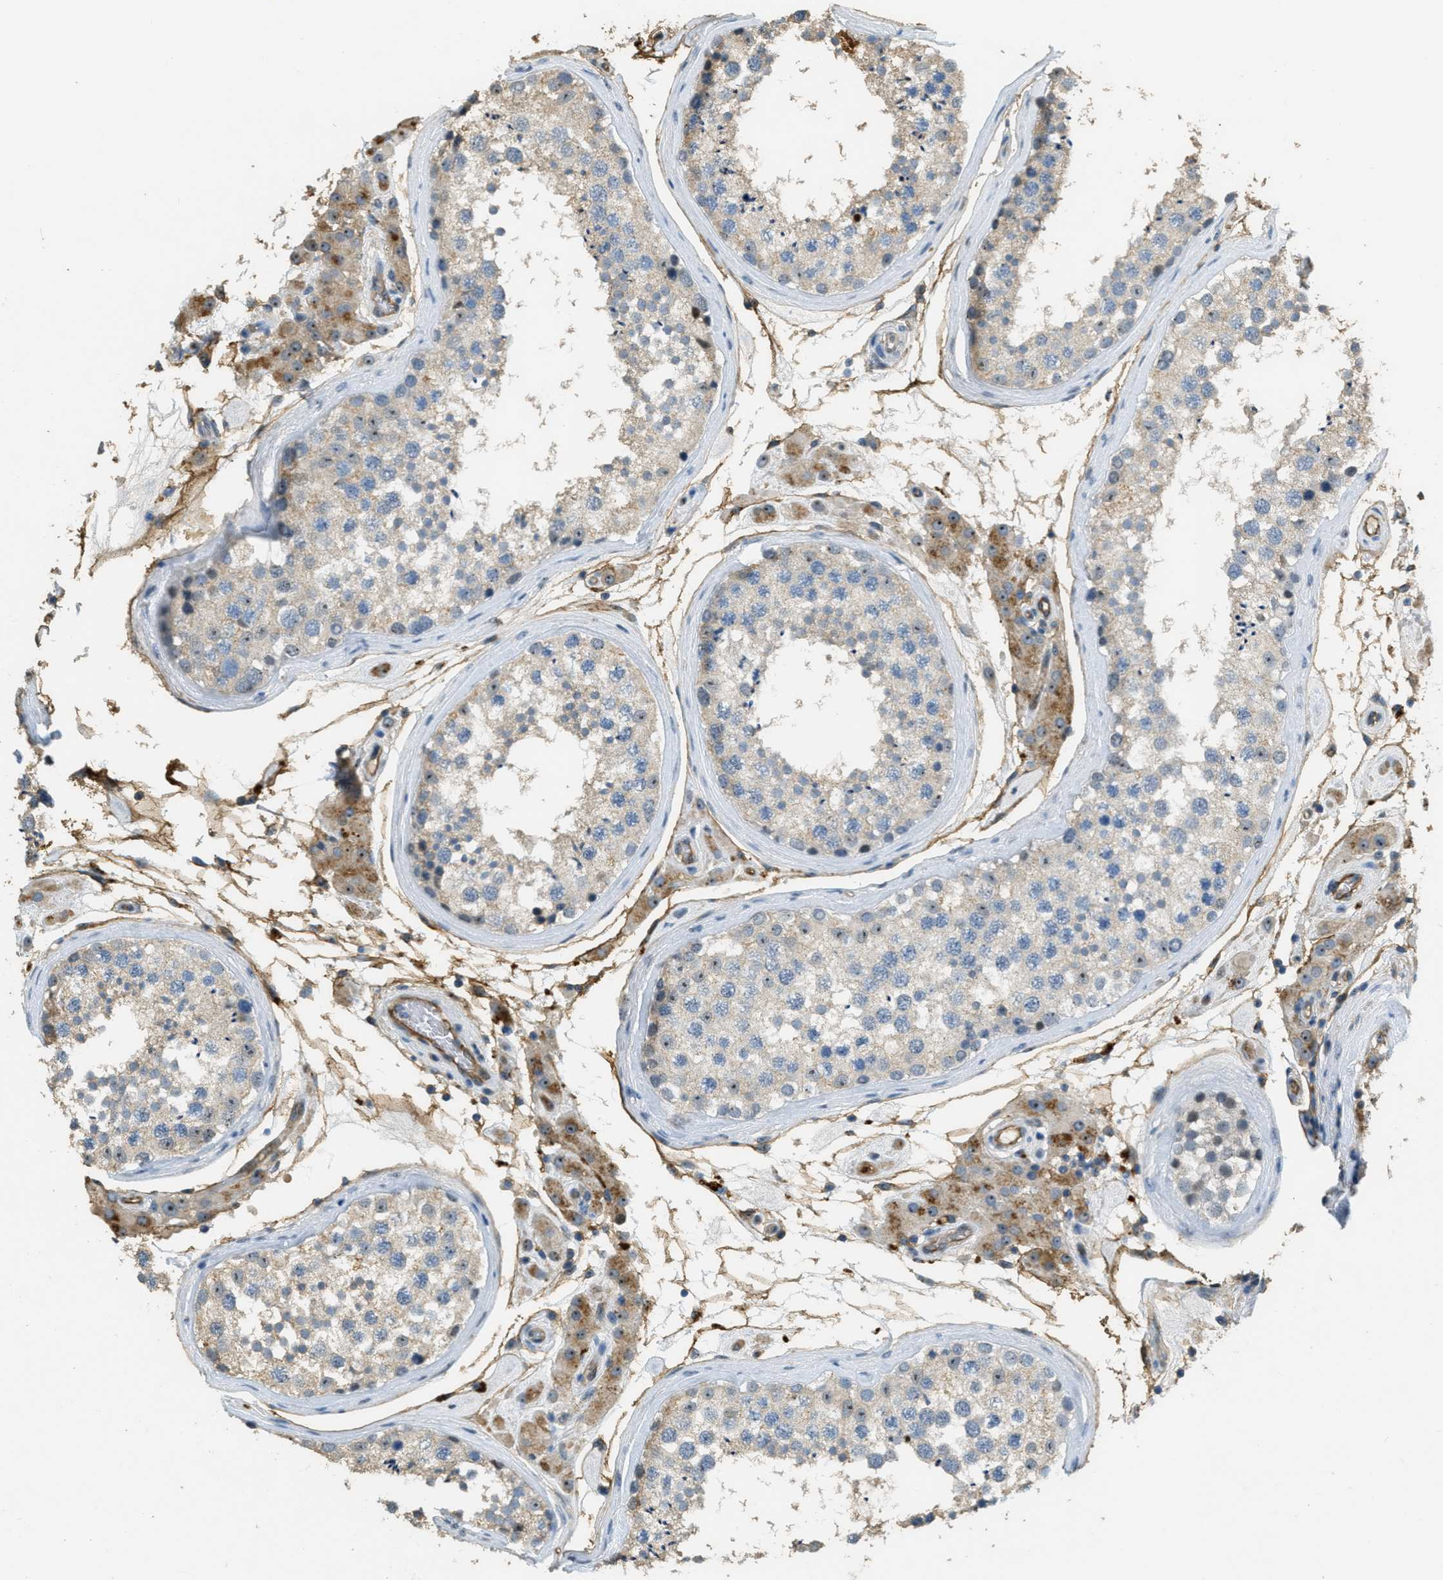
{"staining": {"intensity": "weak", "quantity": "<25%", "location": "cytoplasmic/membranous"}, "tissue": "testis", "cell_type": "Cells in seminiferous ducts", "image_type": "normal", "snomed": [{"axis": "morphology", "description": "Normal tissue, NOS"}, {"axis": "topography", "description": "Testis"}], "caption": "DAB immunohistochemical staining of unremarkable testis demonstrates no significant expression in cells in seminiferous ducts. Nuclei are stained in blue.", "gene": "OSMR", "patient": {"sex": "male", "age": 46}}